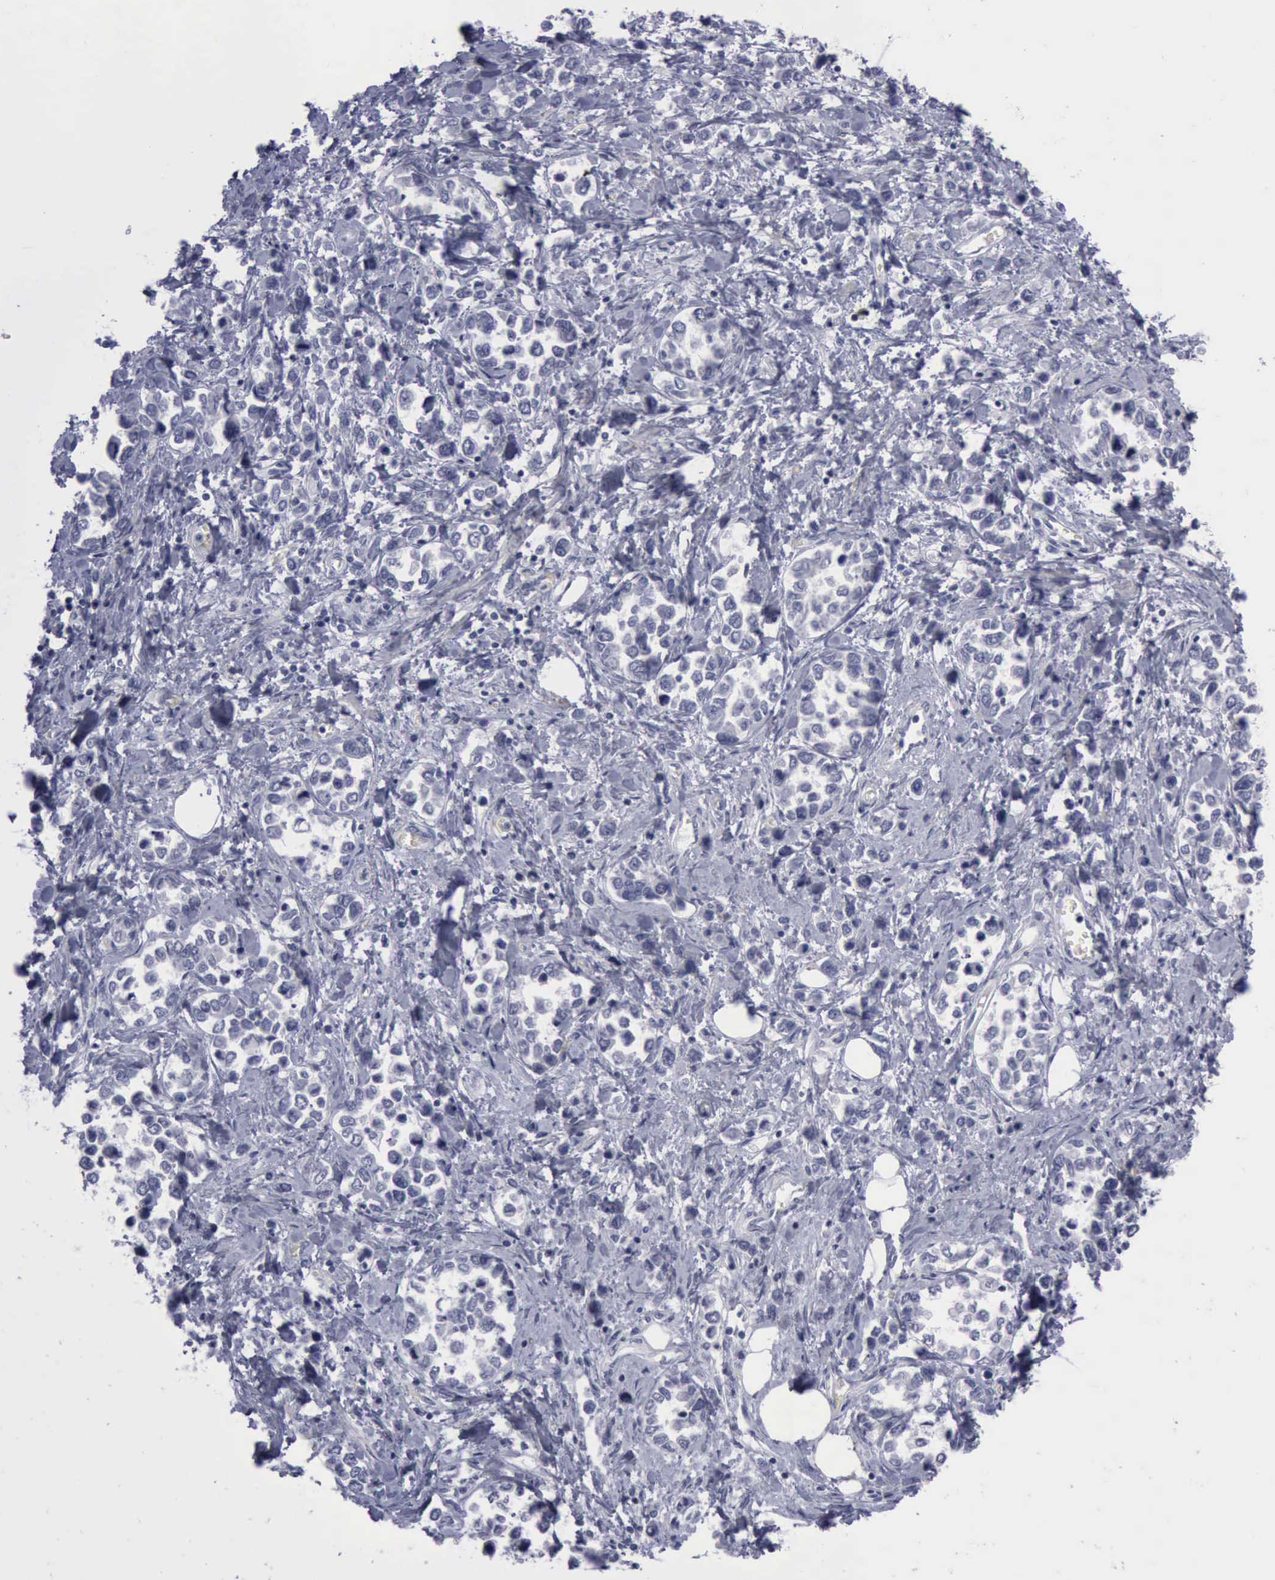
{"staining": {"intensity": "negative", "quantity": "none", "location": "none"}, "tissue": "stomach cancer", "cell_type": "Tumor cells", "image_type": "cancer", "snomed": [{"axis": "morphology", "description": "Adenocarcinoma, NOS"}, {"axis": "topography", "description": "Stomach, upper"}], "caption": "Immunohistochemistry (IHC) photomicrograph of human stomach cancer (adenocarcinoma) stained for a protein (brown), which reveals no expression in tumor cells. (DAB immunohistochemistry (IHC), high magnification).", "gene": "CDH2", "patient": {"sex": "male", "age": 76}}